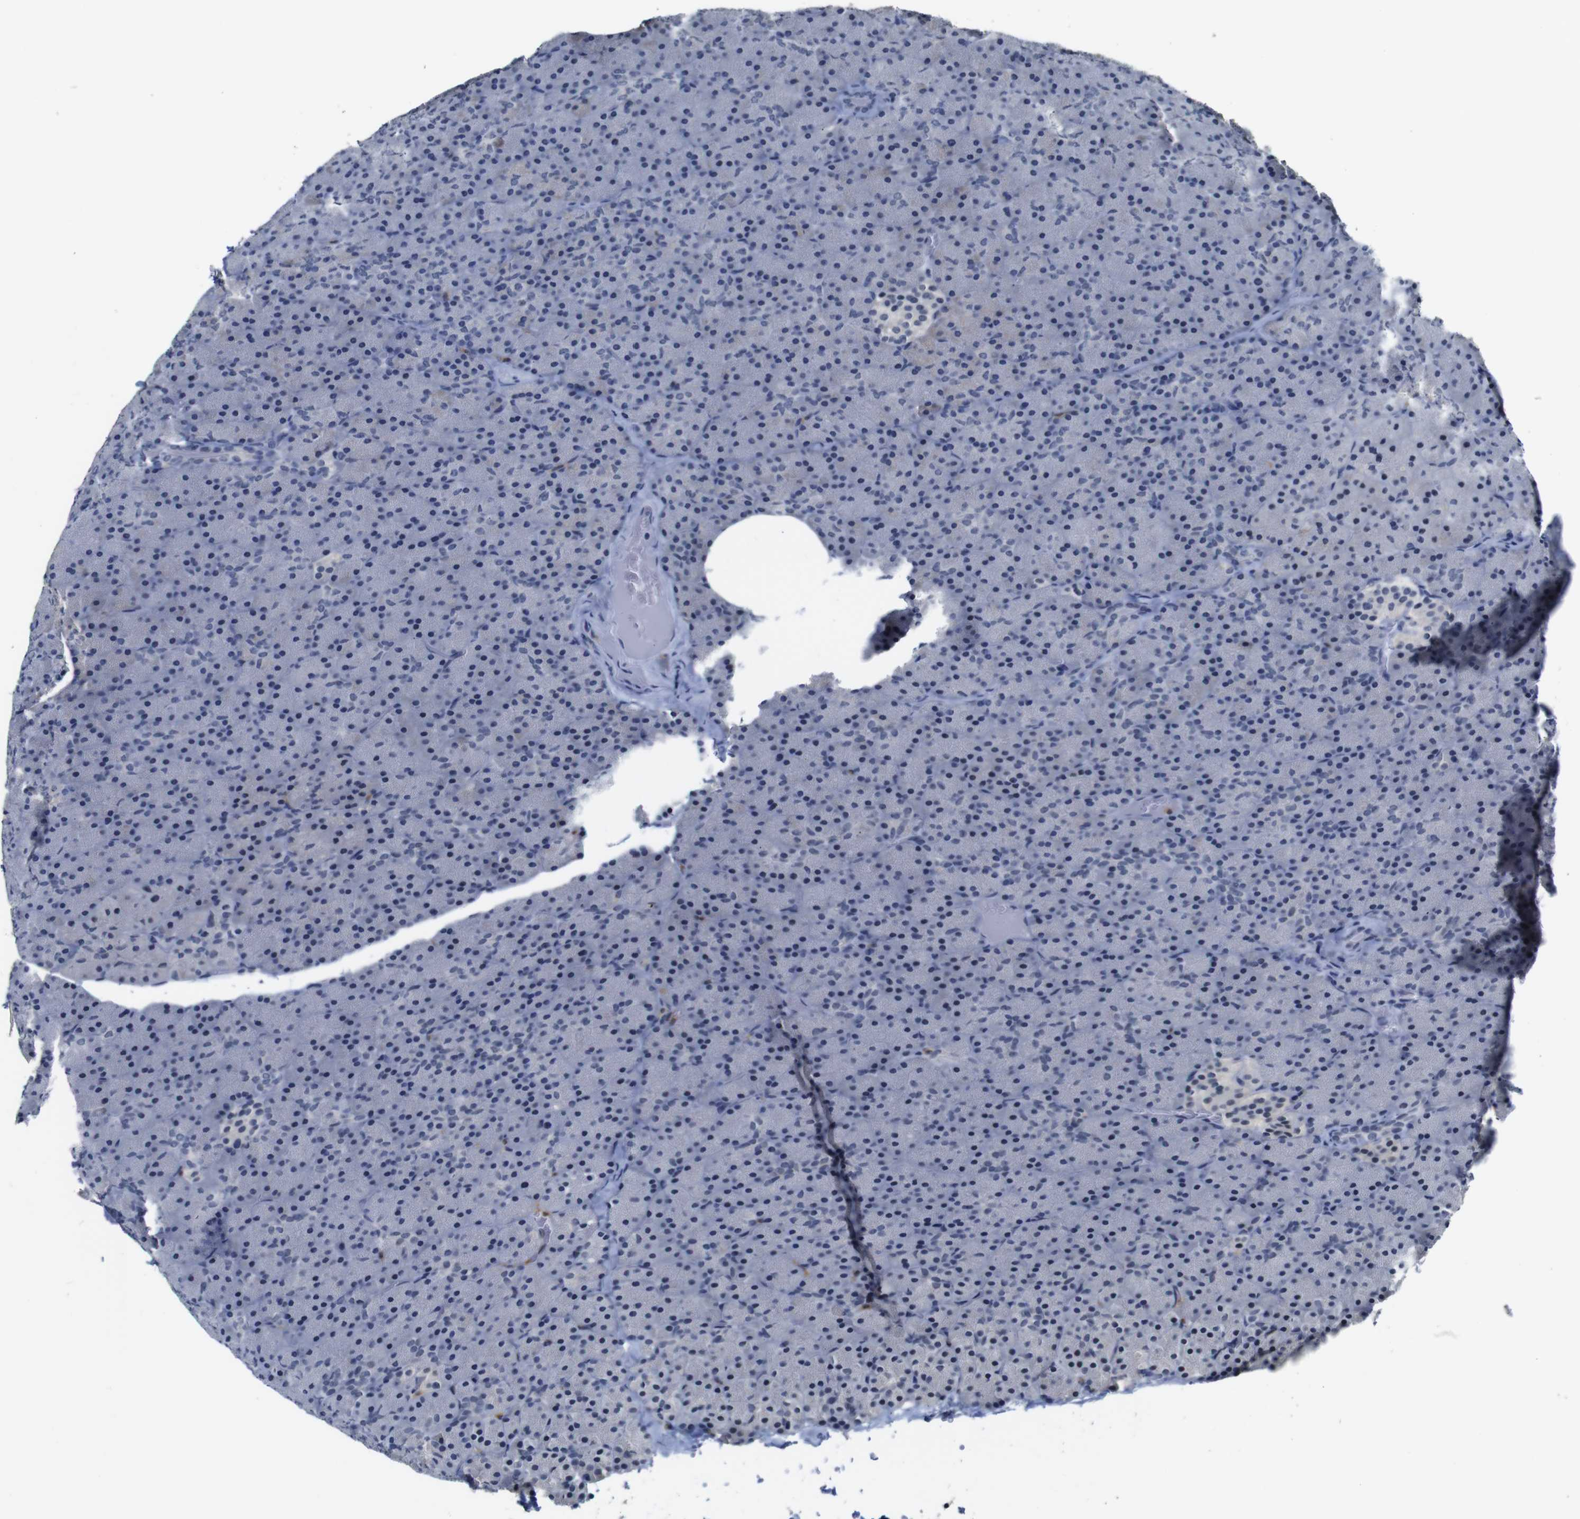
{"staining": {"intensity": "moderate", "quantity": "<25%", "location": "cytoplasmic/membranous"}, "tissue": "pancreas", "cell_type": "Exocrine glandular cells", "image_type": "normal", "snomed": [{"axis": "morphology", "description": "Normal tissue, NOS"}, {"axis": "topography", "description": "Pancreas"}], "caption": "Pancreas was stained to show a protein in brown. There is low levels of moderate cytoplasmic/membranous staining in about <25% of exocrine glandular cells. Ihc stains the protein in brown and the nuclei are stained blue.", "gene": "NTRK3", "patient": {"sex": "female", "age": 35}}